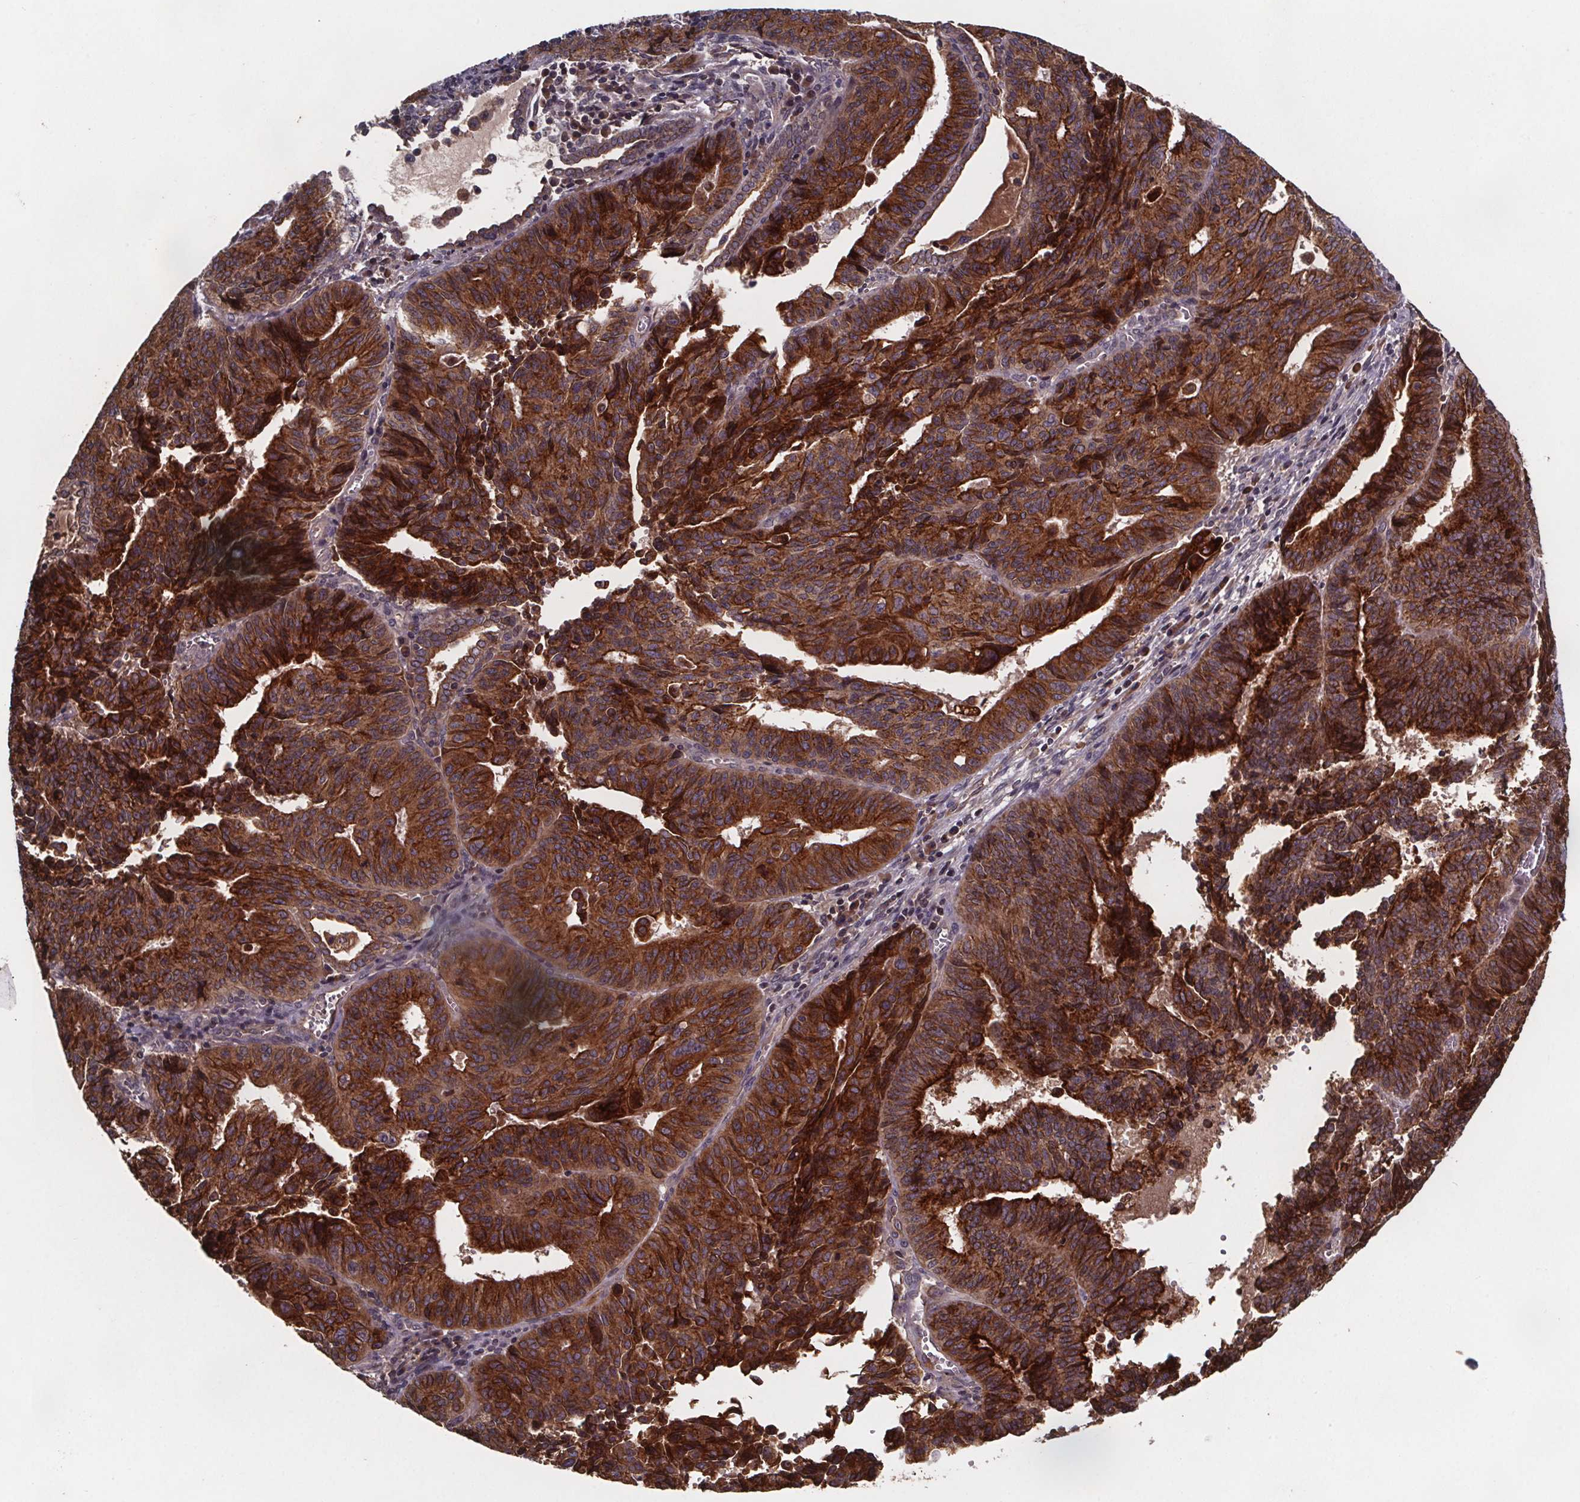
{"staining": {"intensity": "strong", "quantity": ">75%", "location": "cytoplasmic/membranous"}, "tissue": "endometrial cancer", "cell_type": "Tumor cells", "image_type": "cancer", "snomed": [{"axis": "morphology", "description": "Adenocarcinoma, NOS"}, {"axis": "topography", "description": "Endometrium"}], "caption": "This is a photomicrograph of immunohistochemistry (IHC) staining of adenocarcinoma (endometrial), which shows strong expression in the cytoplasmic/membranous of tumor cells.", "gene": "FASTKD3", "patient": {"sex": "female", "age": 65}}